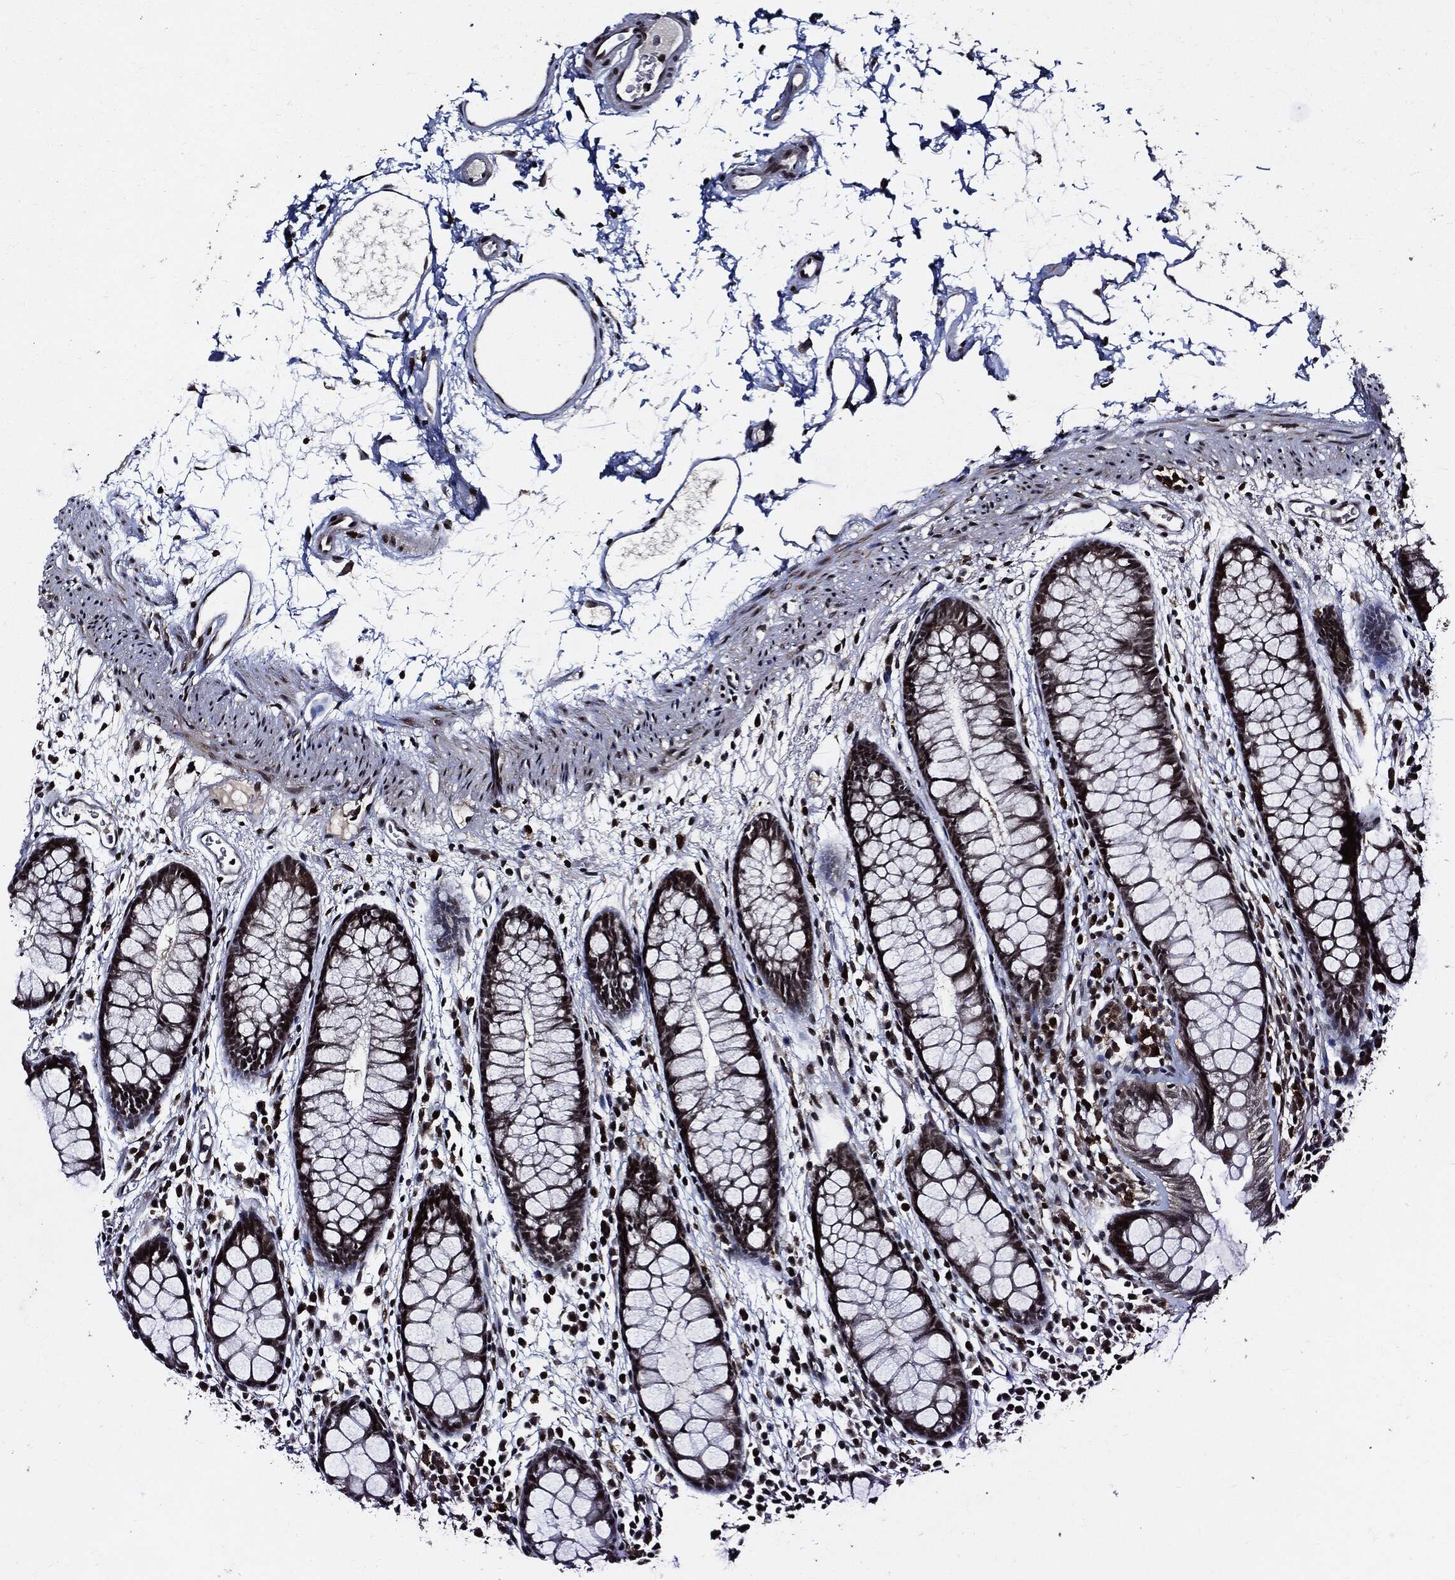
{"staining": {"intensity": "moderate", "quantity": "<25%", "location": "nuclear"}, "tissue": "colon", "cell_type": "Endothelial cells", "image_type": "normal", "snomed": [{"axis": "morphology", "description": "Normal tissue, NOS"}, {"axis": "topography", "description": "Colon"}], "caption": "Immunohistochemical staining of benign human colon reveals moderate nuclear protein expression in approximately <25% of endothelial cells. (Stains: DAB (3,3'-diaminobenzidine) in brown, nuclei in blue, Microscopy: brightfield microscopy at high magnification).", "gene": "SUGT1", "patient": {"sex": "male", "age": 76}}